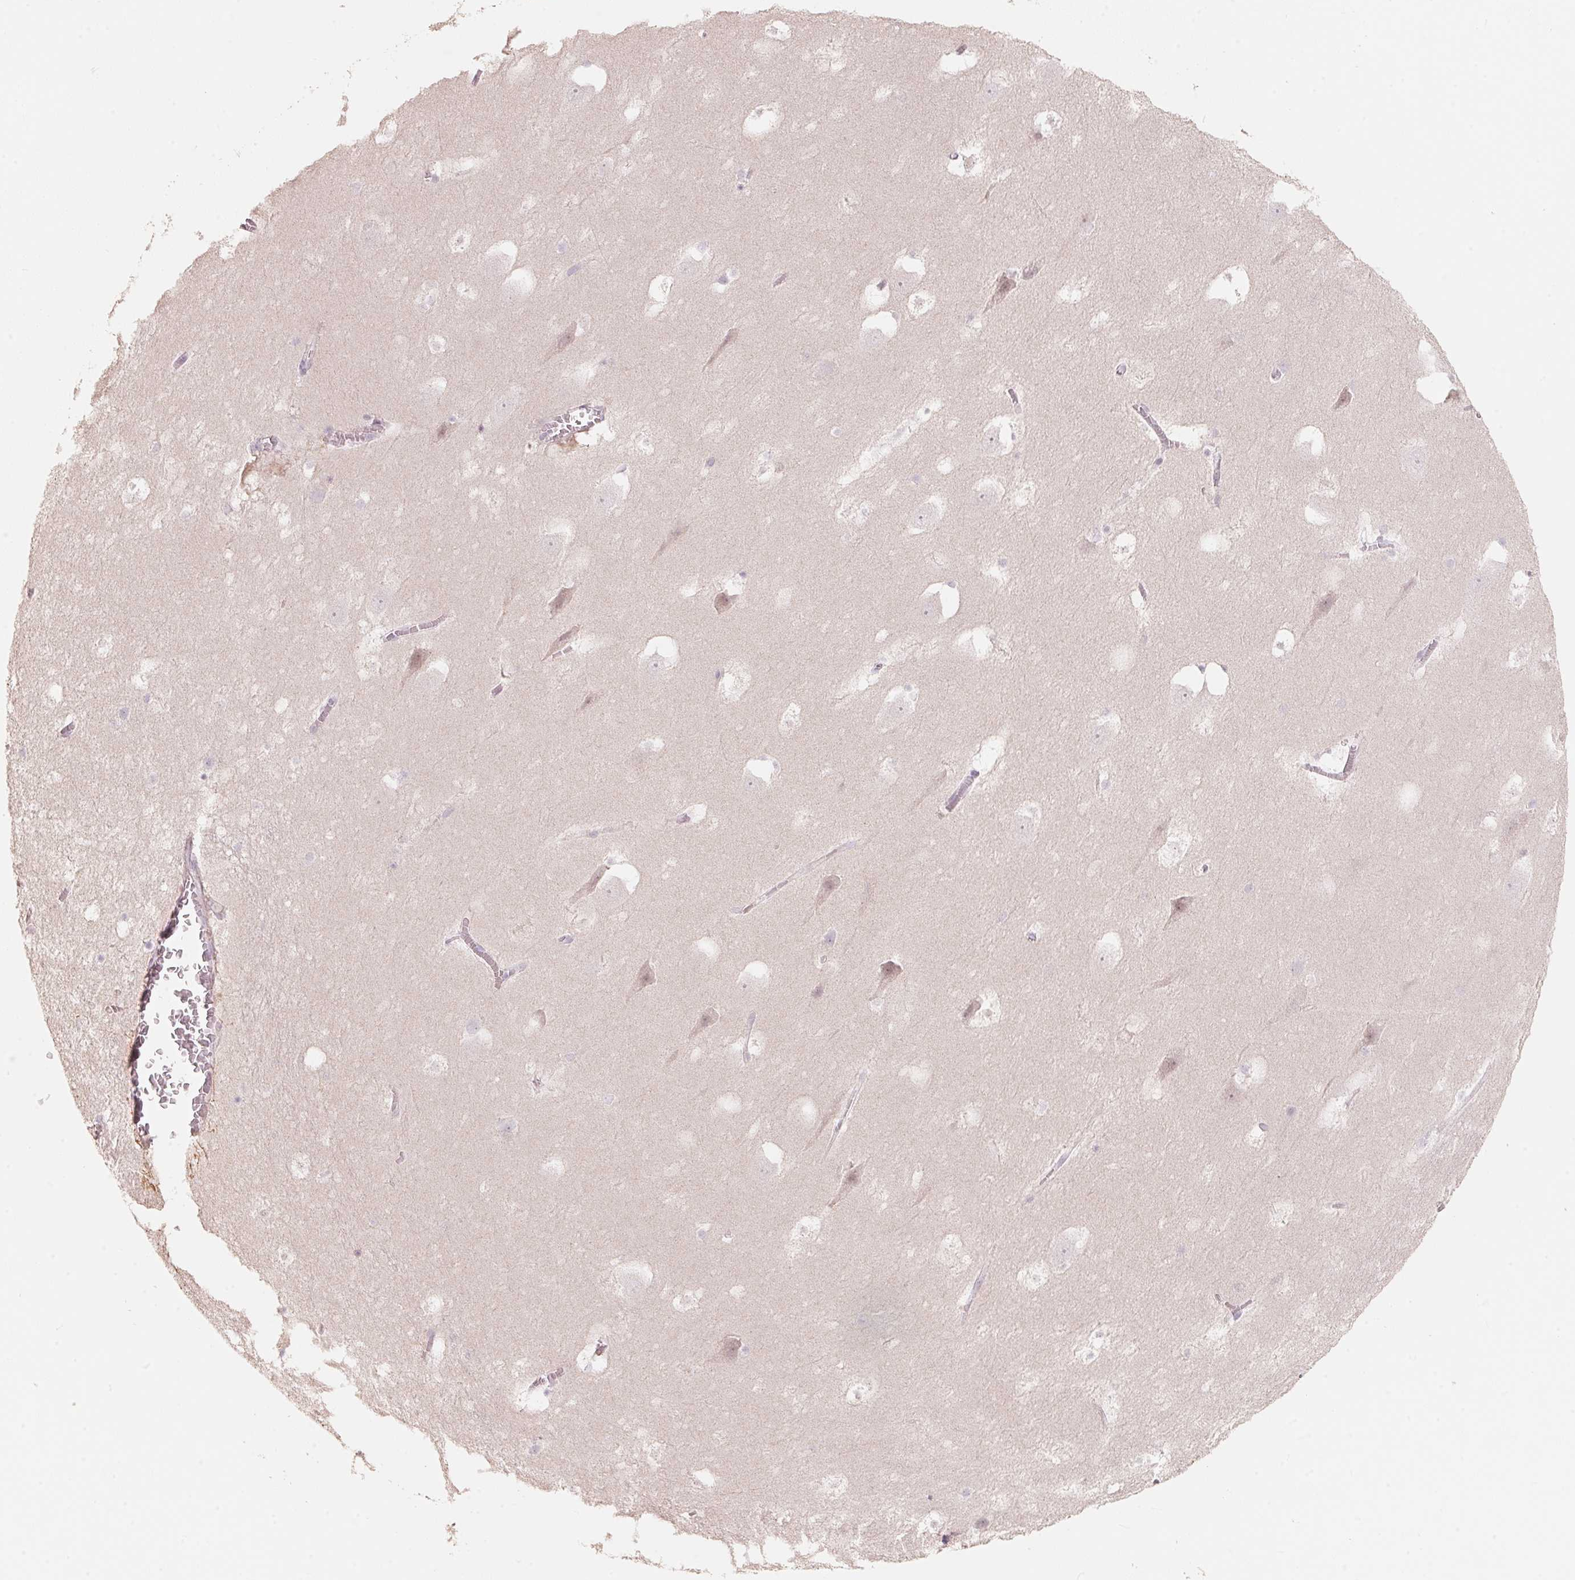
{"staining": {"intensity": "negative", "quantity": "none", "location": "none"}, "tissue": "hippocampus", "cell_type": "Glial cells", "image_type": "normal", "snomed": [{"axis": "morphology", "description": "Normal tissue, NOS"}, {"axis": "topography", "description": "Hippocampus"}], "caption": "There is no significant expression in glial cells of hippocampus. (Immunohistochemistry, brightfield microscopy, high magnification).", "gene": "TP53AIP1", "patient": {"sex": "male", "age": 45}}